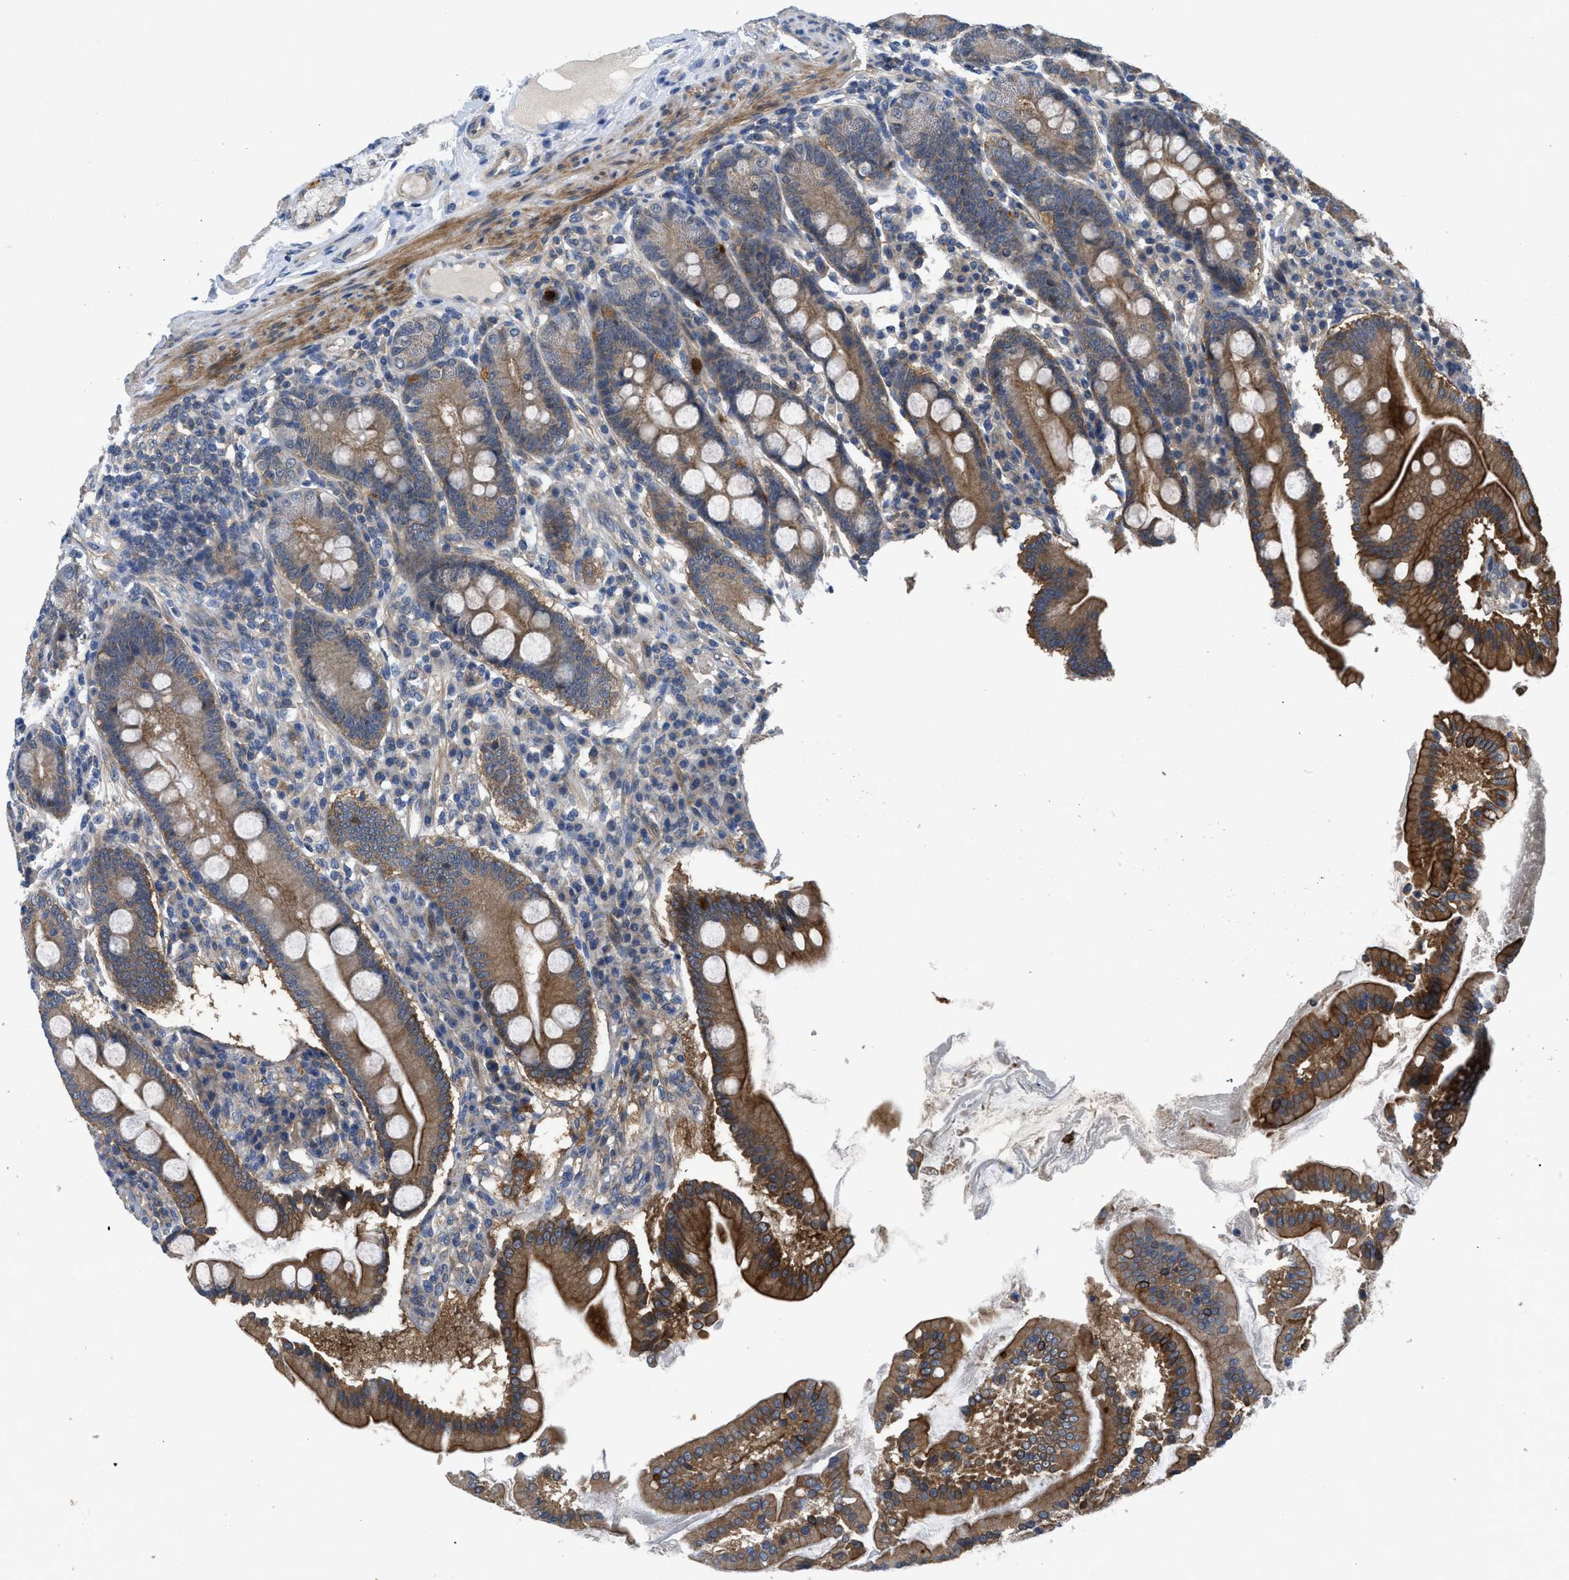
{"staining": {"intensity": "strong", "quantity": ">75%", "location": "cytoplasmic/membranous"}, "tissue": "duodenum", "cell_type": "Glandular cells", "image_type": "normal", "snomed": [{"axis": "morphology", "description": "Normal tissue, NOS"}, {"axis": "topography", "description": "Duodenum"}], "caption": "Duodenum stained with immunohistochemistry reveals strong cytoplasmic/membranous expression in about >75% of glandular cells.", "gene": "PANX1", "patient": {"sex": "male", "age": 50}}